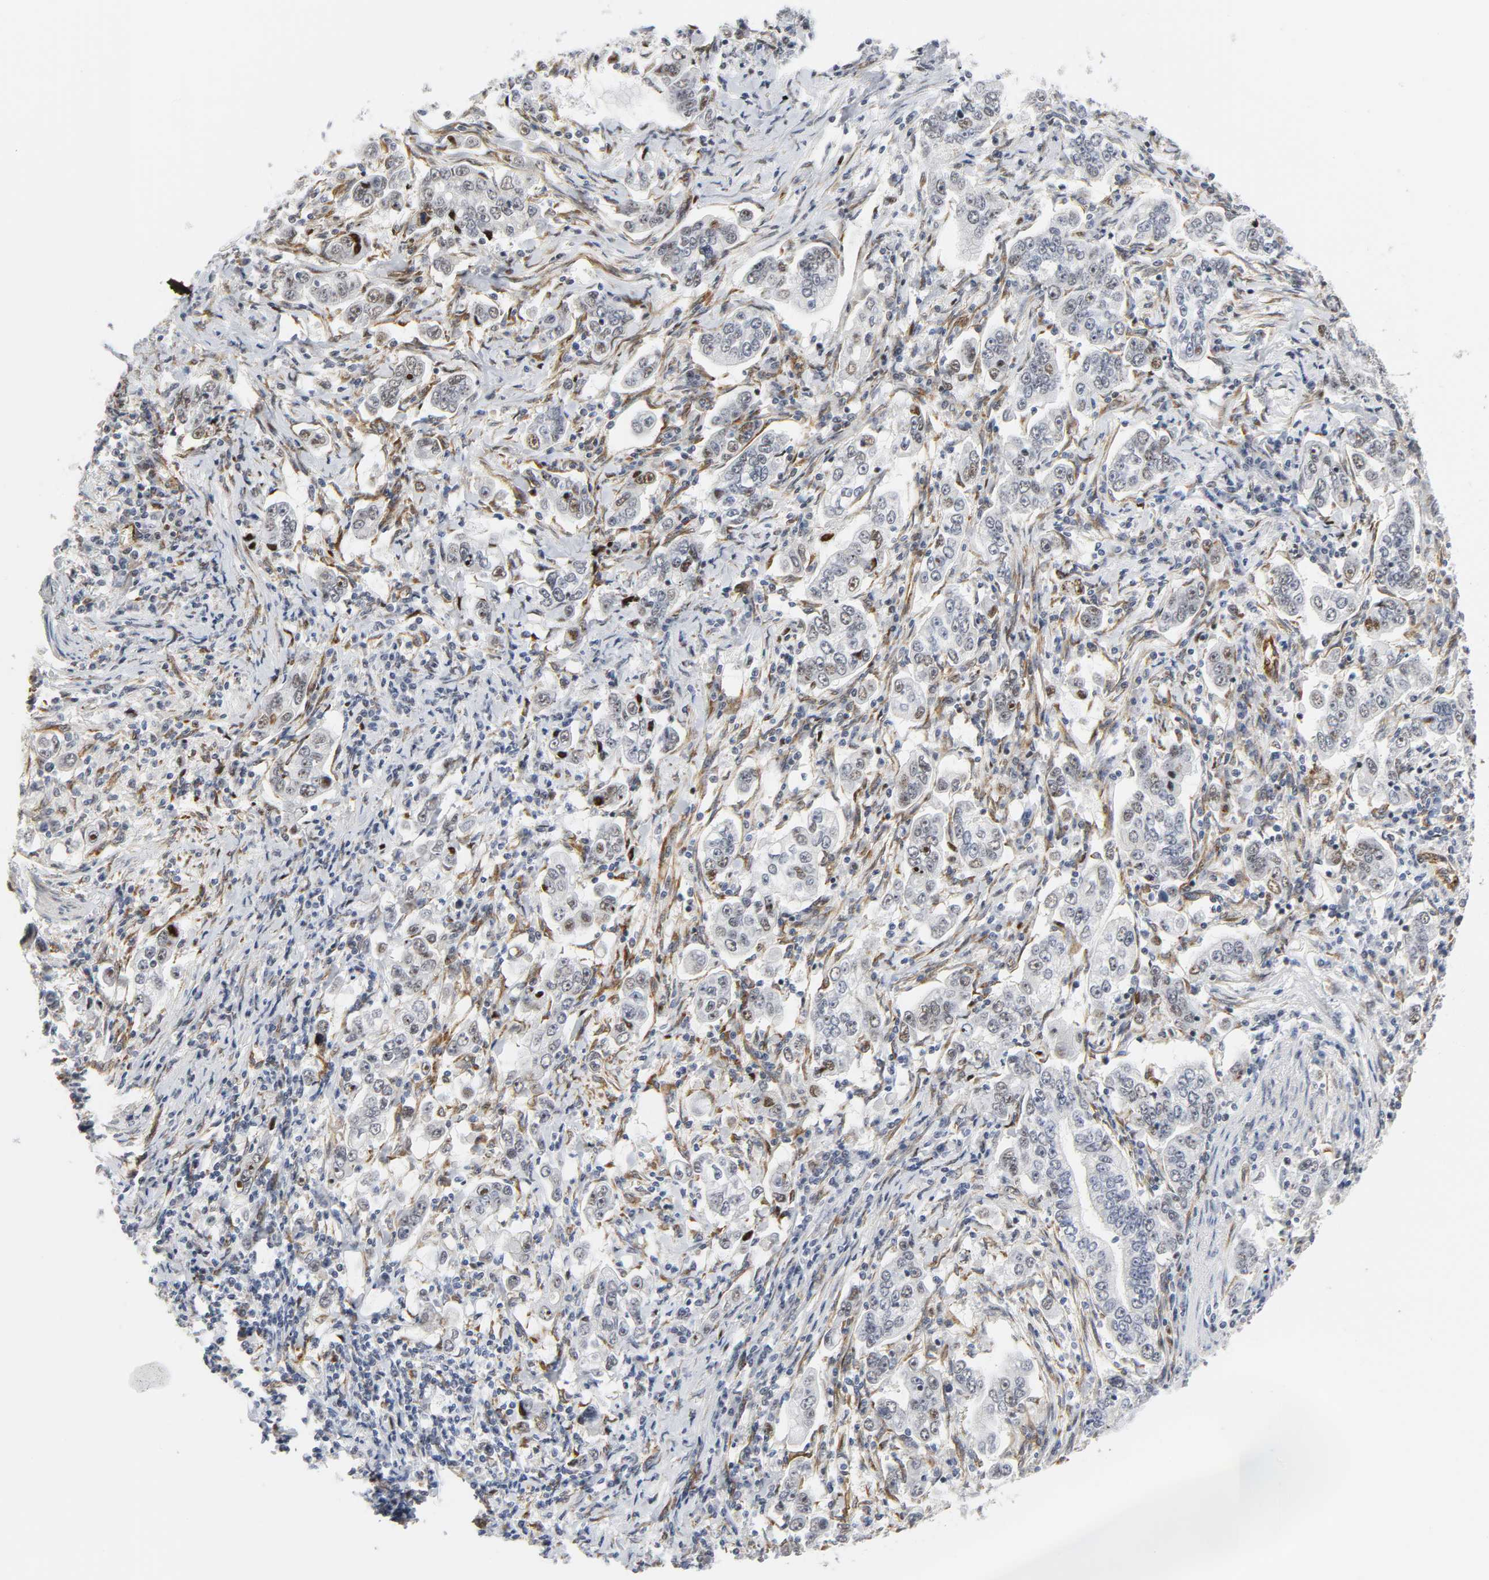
{"staining": {"intensity": "negative", "quantity": "none", "location": "none"}, "tissue": "stomach cancer", "cell_type": "Tumor cells", "image_type": "cancer", "snomed": [{"axis": "morphology", "description": "Adenocarcinoma, NOS"}, {"axis": "topography", "description": "Stomach, lower"}], "caption": "There is no significant expression in tumor cells of stomach adenocarcinoma. (DAB immunohistochemistry with hematoxylin counter stain).", "gene": "DOCK1", "patient": {"sex": "female", "age": 72}}